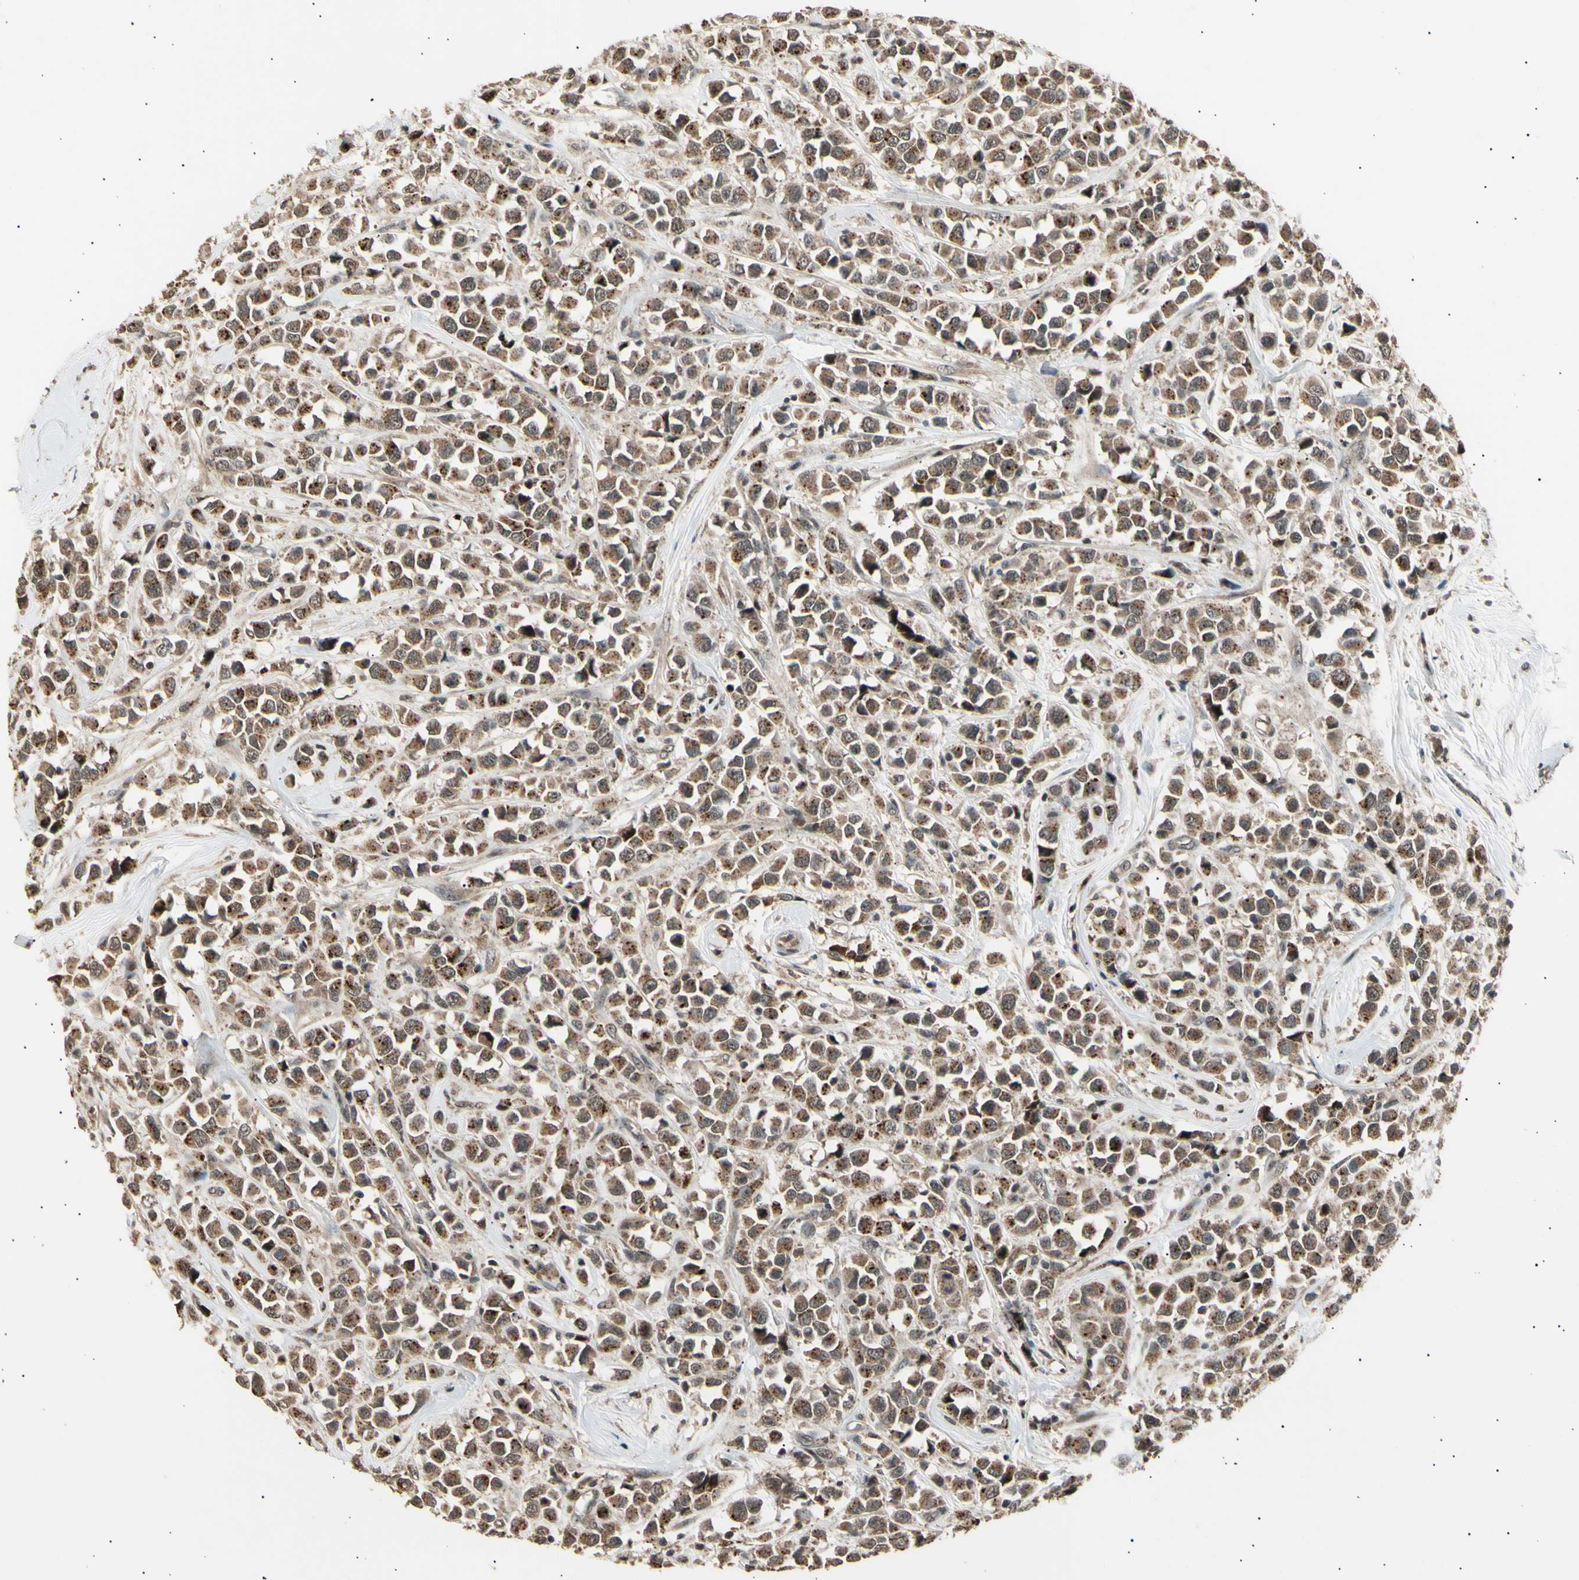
{"staining": {"intensity": "moderate", "quantity": ">75%", "location": "cytoplasmic/membranous"}, "tissue": "breast cancer", "cell_type": "Tumor cells", "image_type": "cancer", "snomed": [{"axis": "morphology", "description": "Duct carcinoma"}, {"axis": "topography", "description": "Breast"}], "caption": "Invasive ductal carcinoma (breast) stained with immunohistochemistry (IHC) demonstrates moderate cytoplasmic/membranous expression in about >75% of tumor cells. Immunohistochemistry (ihc) stains the protein of interest in brown and the nuclei are stained blue.", "gene": "NUAK2", "patient": {"sex": "female", "age": 61}}